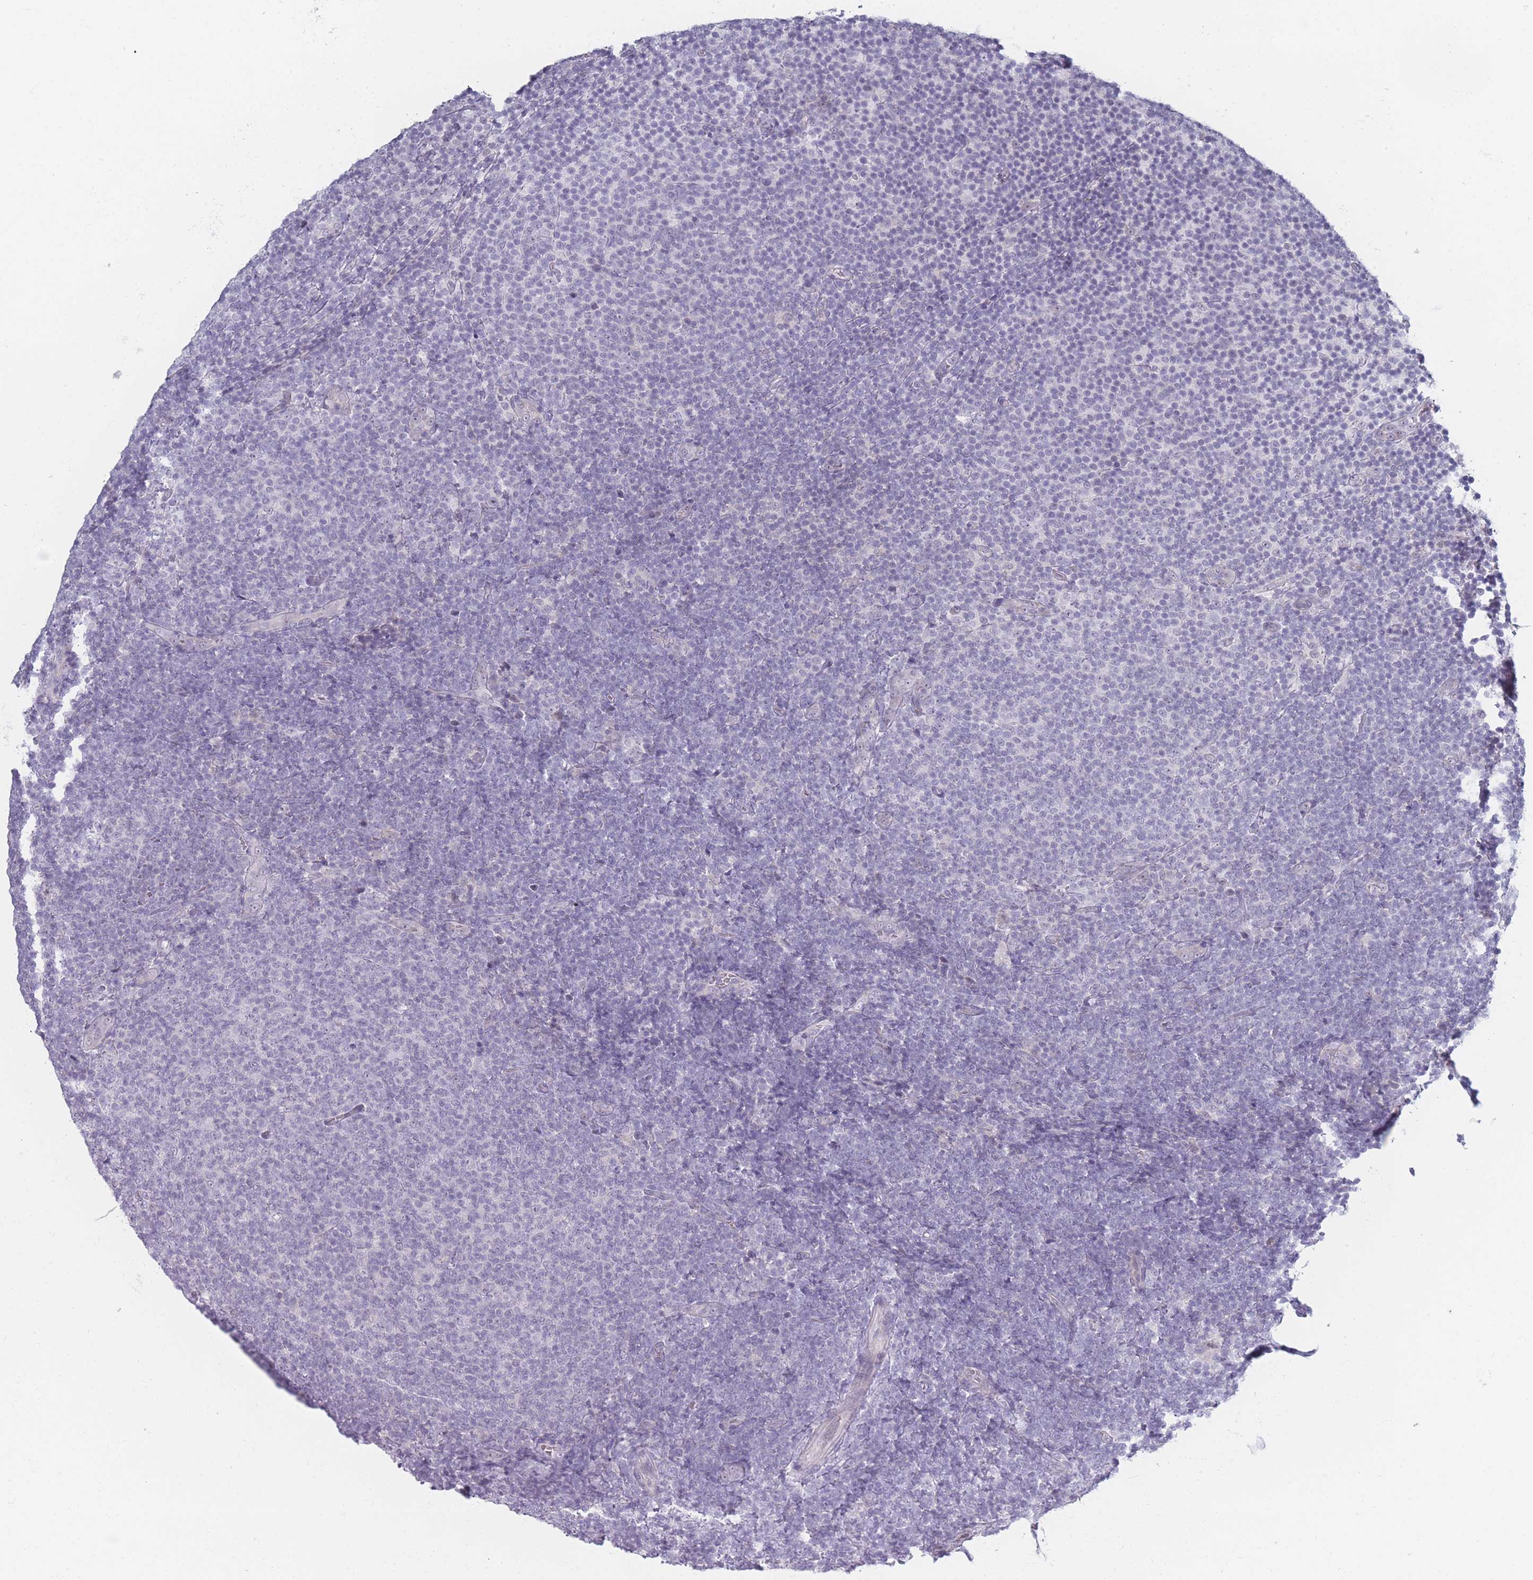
{"staining": {"intensity": "negative", "quantity": "none", "location": "none"}, "tissue": "lymphoma", "cell_type": "Tumor cells", "image_type": "cancer", "snomed": [{"axis": "morphology", "description": "Malignant lymphoma, non-Hodgkin's type, Low grade"}, {"axis": "topography", "description": "Lymph node"}], "caption": "The immunohistochemistry (IHC) histopathology image has no significant staining in tumor cells of lymphoma tissue.", "gene": "ROS1", "patient": {"sex": "male", "age": 66}}